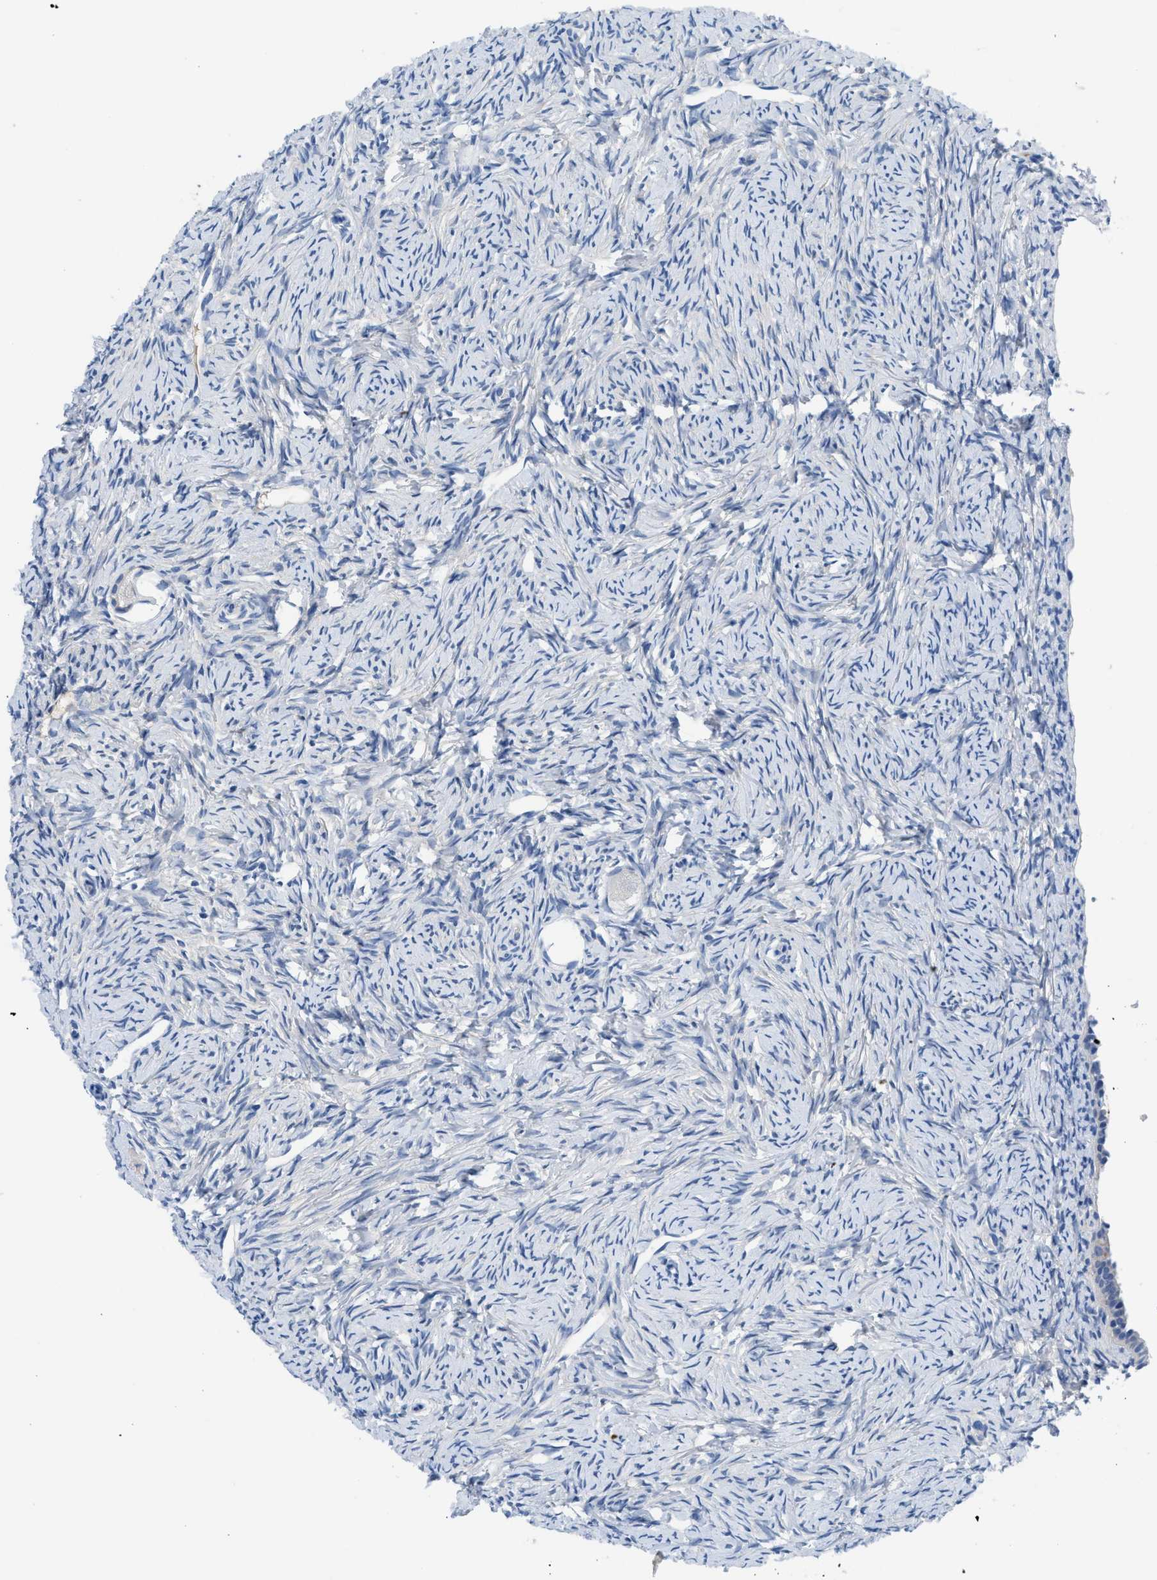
{"staining": {"intensity": "negative", "quantity": "none", "location": "none"}, "tissue": "ovary", "cell_type": "Follicle cells", "image_type": "normal", "snomed": [{"axis": "morphology", "description": "Normal tissue, NOS"}, {"axis": "topography", "description": "Ovary"}], "caption": "Micrograph shows no protein positivity in follicle cells of benign ovary.", "gene": "FADS6", "patient": {"sex": "female", "age": 33}}